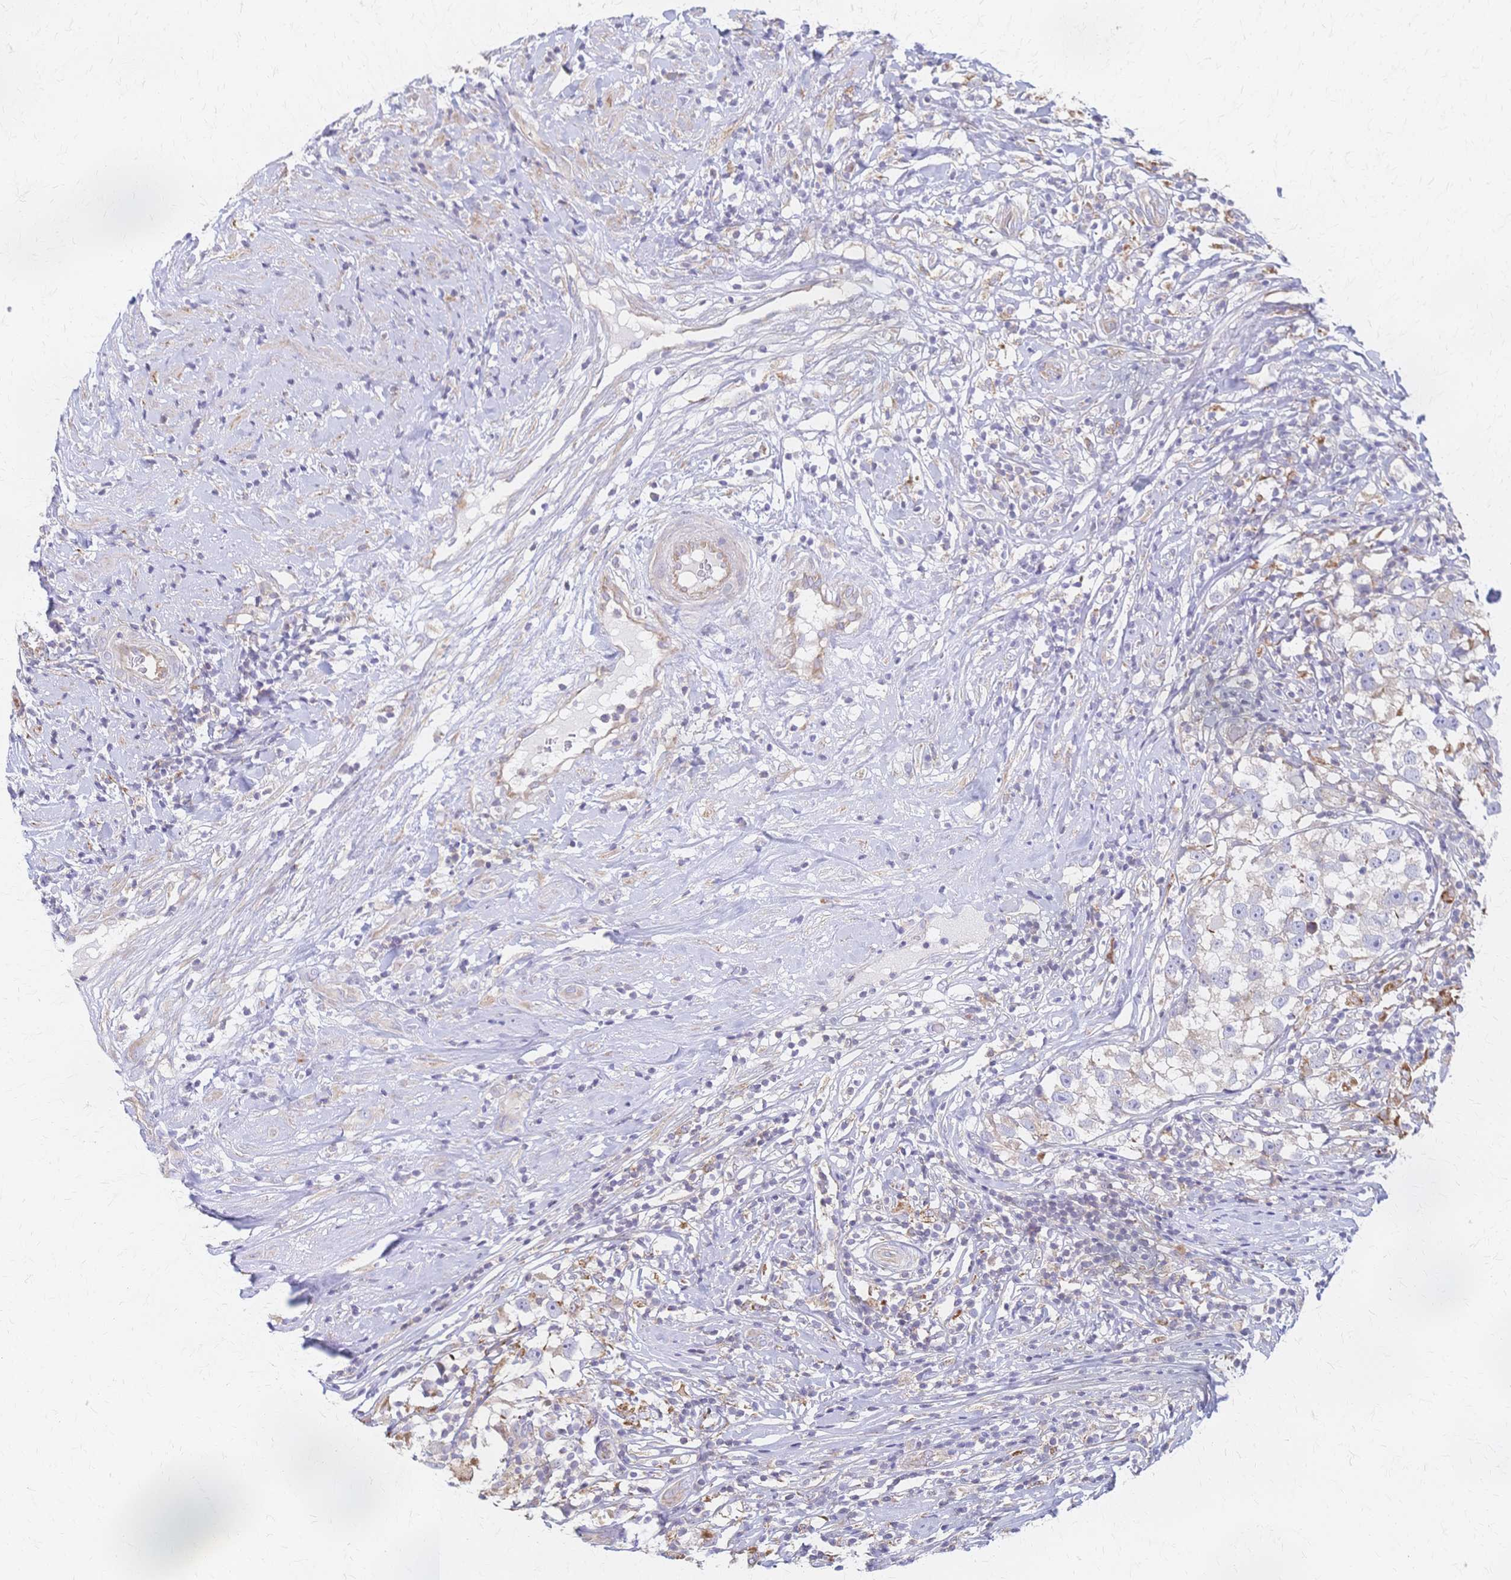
{"staining": {"intensity": "weak", "quantity": "<25%", "location": "cytoplasmic/membranous"}, "tissue": "testis cancer", "cell_type": "Tumor cells", "image_type": "cancer", "snomed": [{"axis": "morphology", "description": "Seminoma, NOS"}, {"axis": "topography", "description": "Testis"}], "caption": "This micrograph is of testis seminoma stained with immunohistochemistry (IHC) to label a protein in brown with the nuclei are counter-stained blue. There is no expression in tumor cells.", "gene": "CYB5A", "patient": {"sex": "male", "age": 46}}